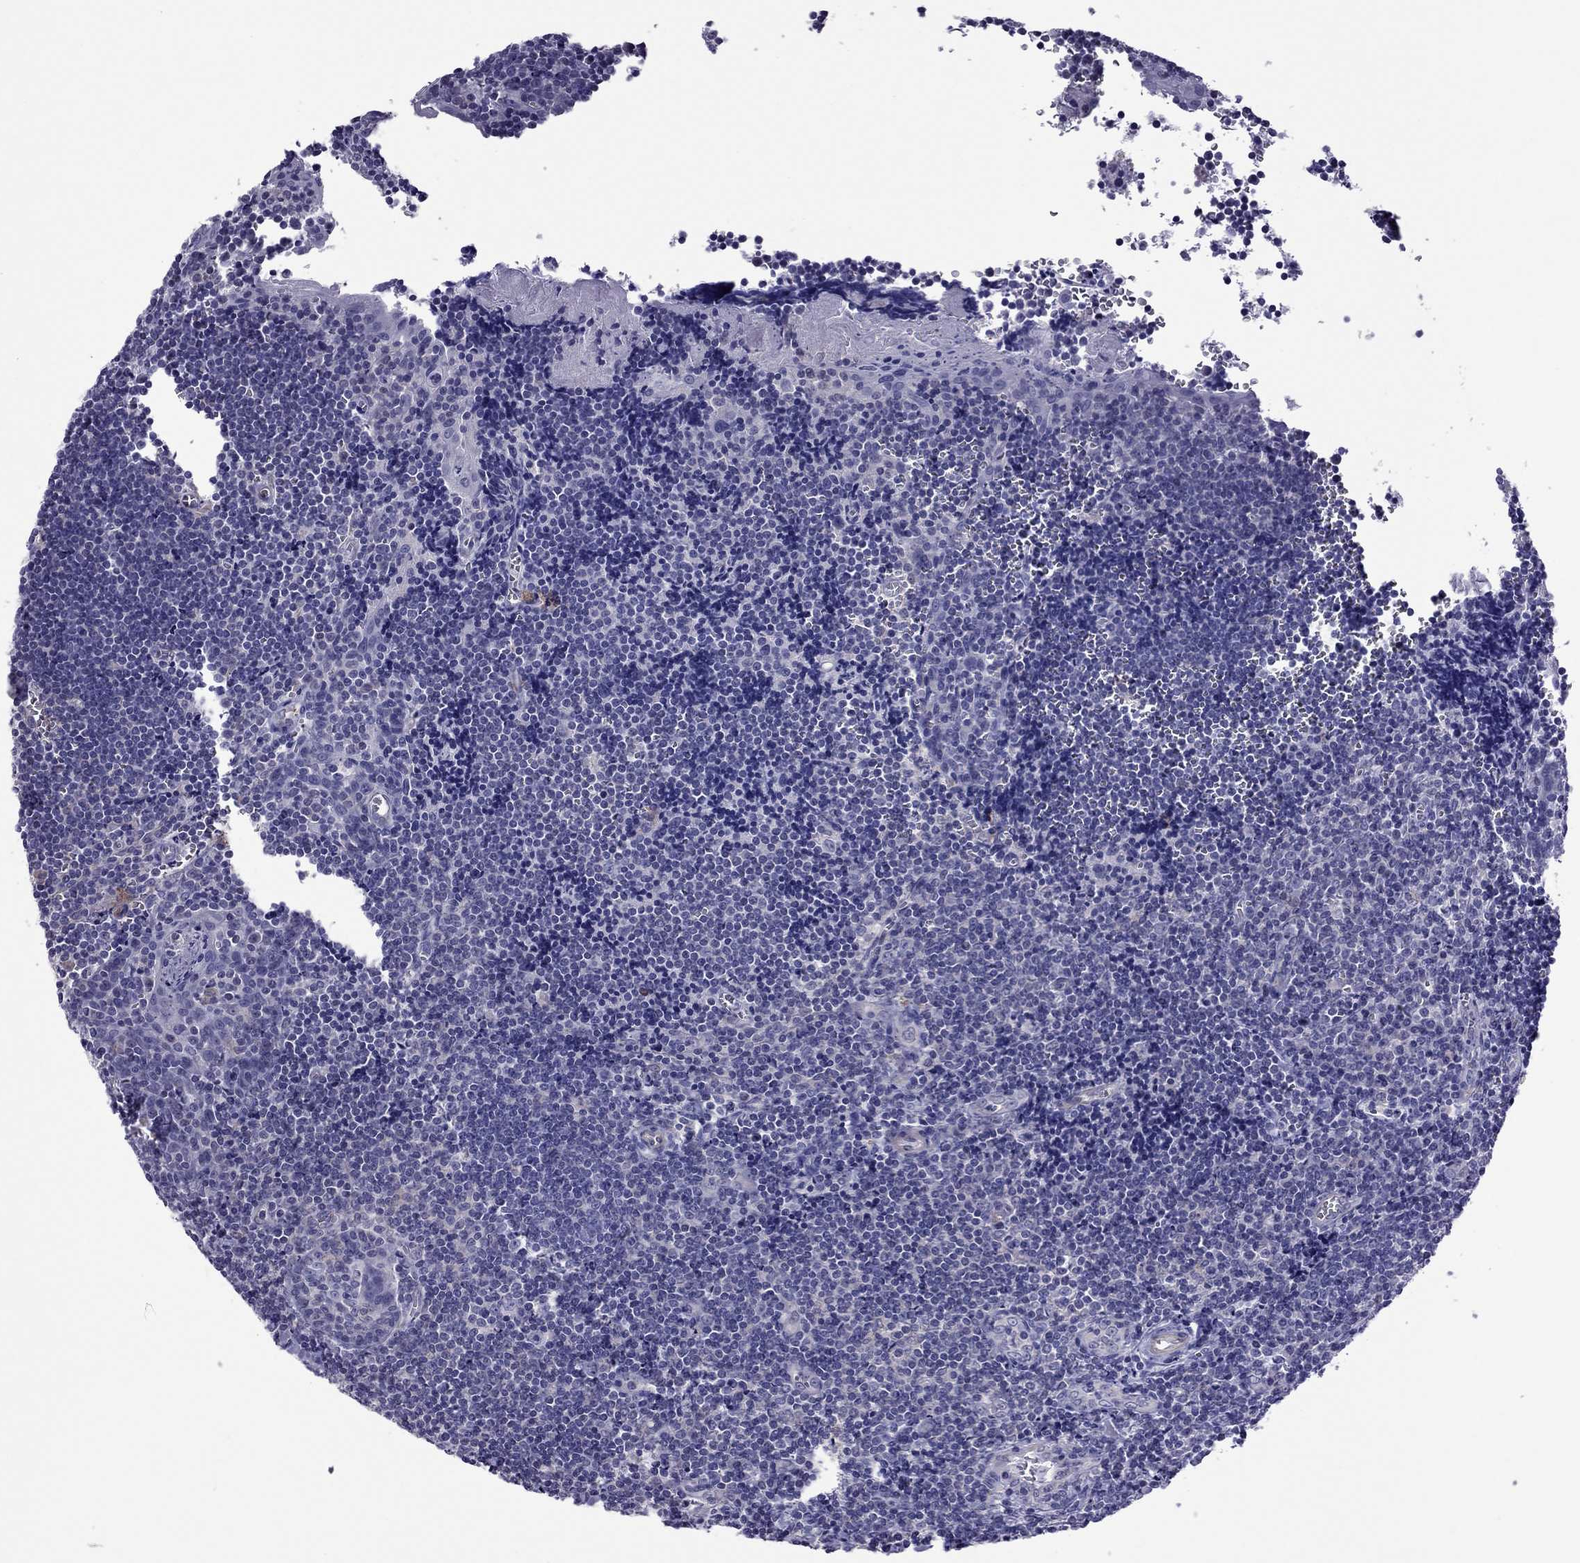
{"staining": {"intensity": "negative", "quantity": "none", "location": "none"}, "tissue": "tonsil", "cell_type": "Germinal center cells", "image_type": "normal", "snomed": [{"axis": "morphology", "description": "Normal tissue, NOS"}, {"axis": "morphology", "description": "Inflammation, NOS"}, {"axis": "topography", "description": "Tonsil"}], "caption": "Immunohistochemical staining of benign tonsil reveals no significant expression in germinal center cells.", "gene": "SLC16A8", "patient": {"sex": "female", "age": 31}}